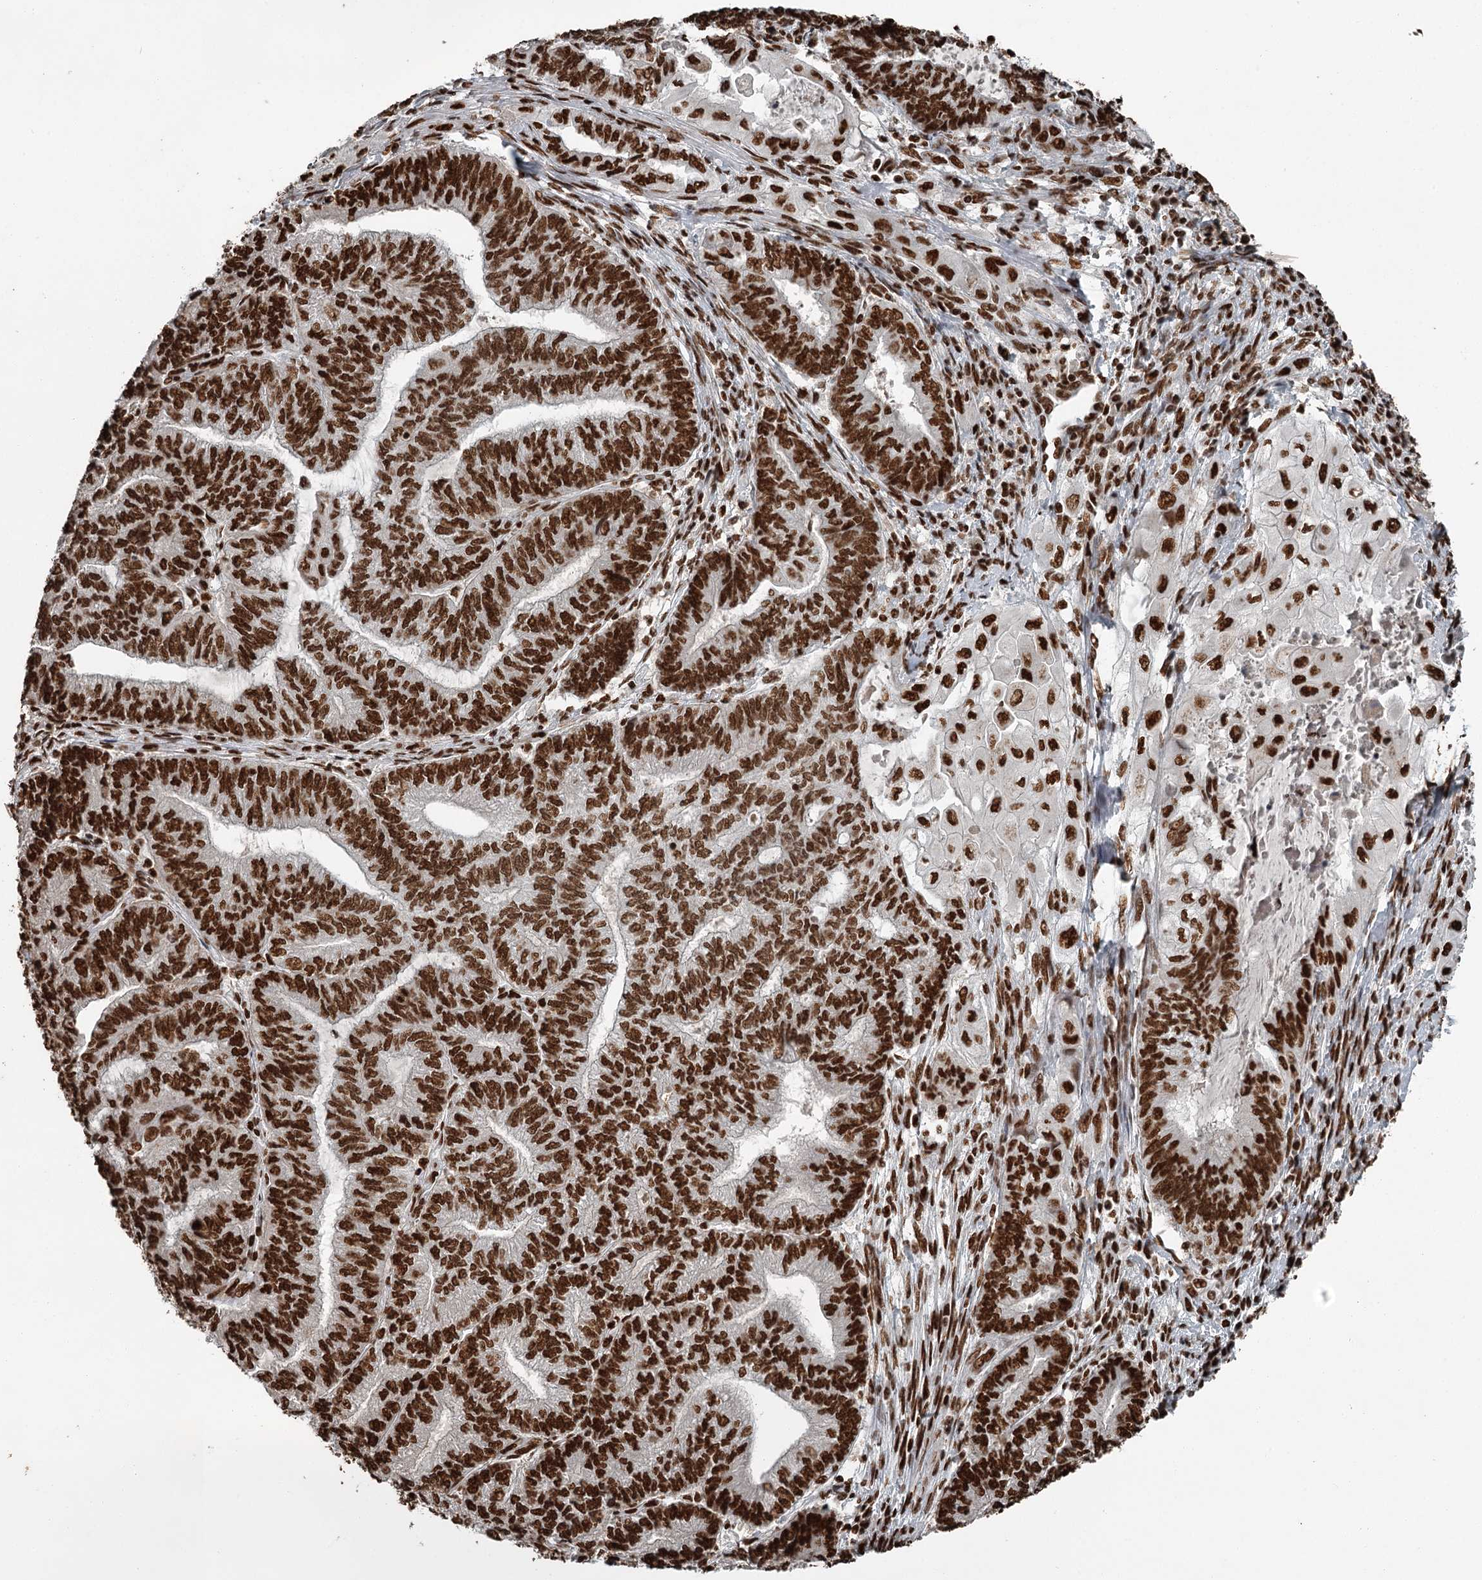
{"staining": {"intensity": "strong", "quantity": ">75%", "location": "nuclear"}, "tissue": "endometrial cancer", "cell_type": "Tumor cells", "image_type": "cancer", "snomed": [{"axis": "morphology", "description": "Adenocarcinoma, NOS"}, {"axis": "topography", "description": "Uterus"}, {"axis": "topography", "description": "Endometrium"}], "caption": "Endometrial cancer stained with immunohistochemistry (IHC) shows strong nuclear positivity in approximately >75% of tumor cells.", "gene": "RBBP7", "patient": {"sex": "female", "age": 70}}